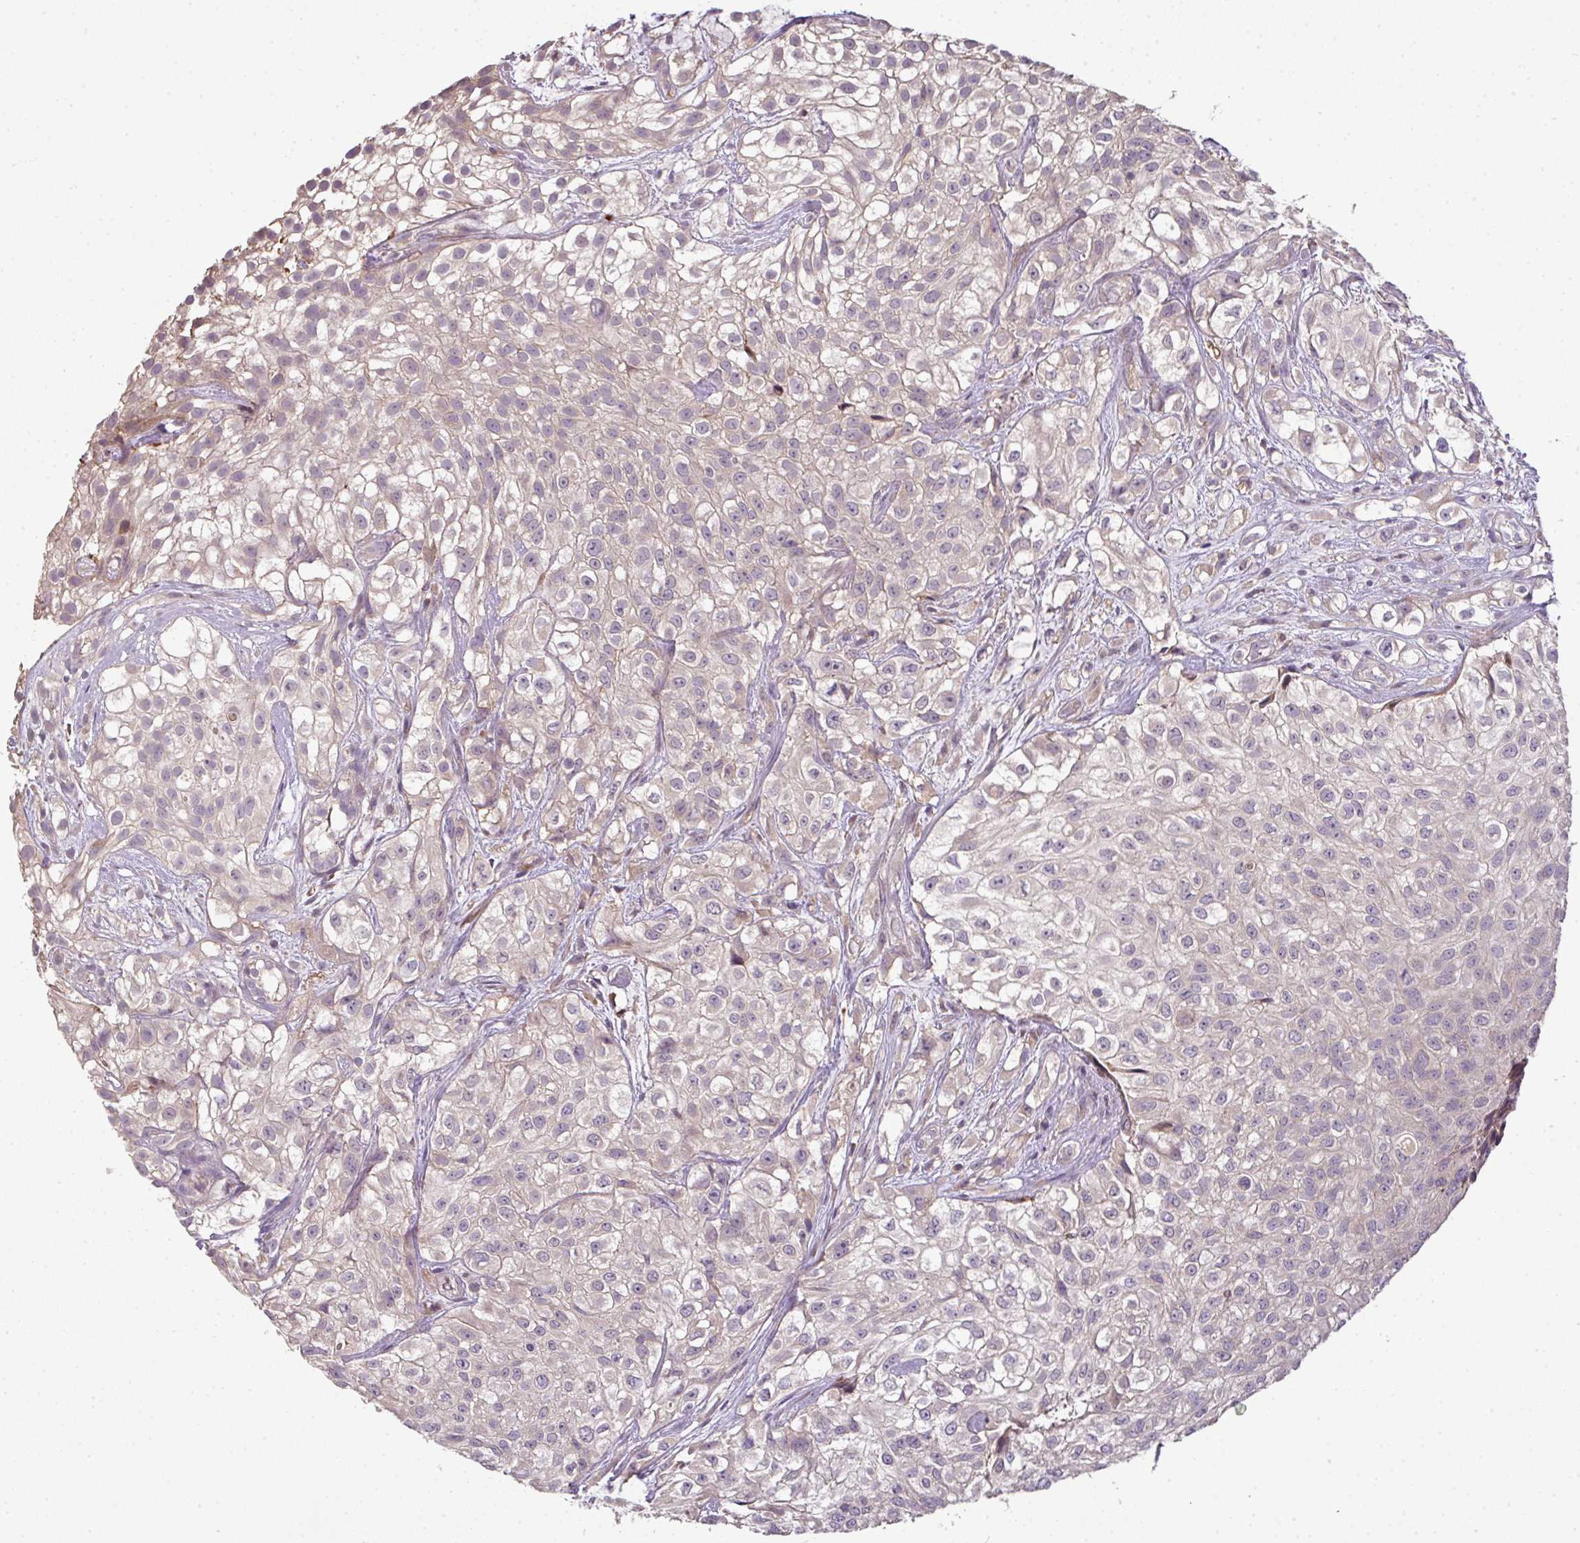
{"staining": {"intensity": "negative", "quantity": "none", "location": "none"}, "tissue": "urothelial cancer", "cell_type": "Tumor cells", "image_type": "cancer", "snomed": [{"axis": "morphology", "description": "Urothelial carcinoma, High grade"}, {"axis": "topography", "description": "Urinary bladder"}], "caption": "Immunohistochemistry (IHC) of human high-grade urothelial carcinoma reveals no staining in tumor cells. The staining was performed using DAB (3,3'-diaminobenzidine) to visualize the protein expression in brown, while the nuclei were stained in blue with hematoxylin (Magnification: 20x).", "gene": "SPCS3", "patient": {"sex": "male", "age": 56}}